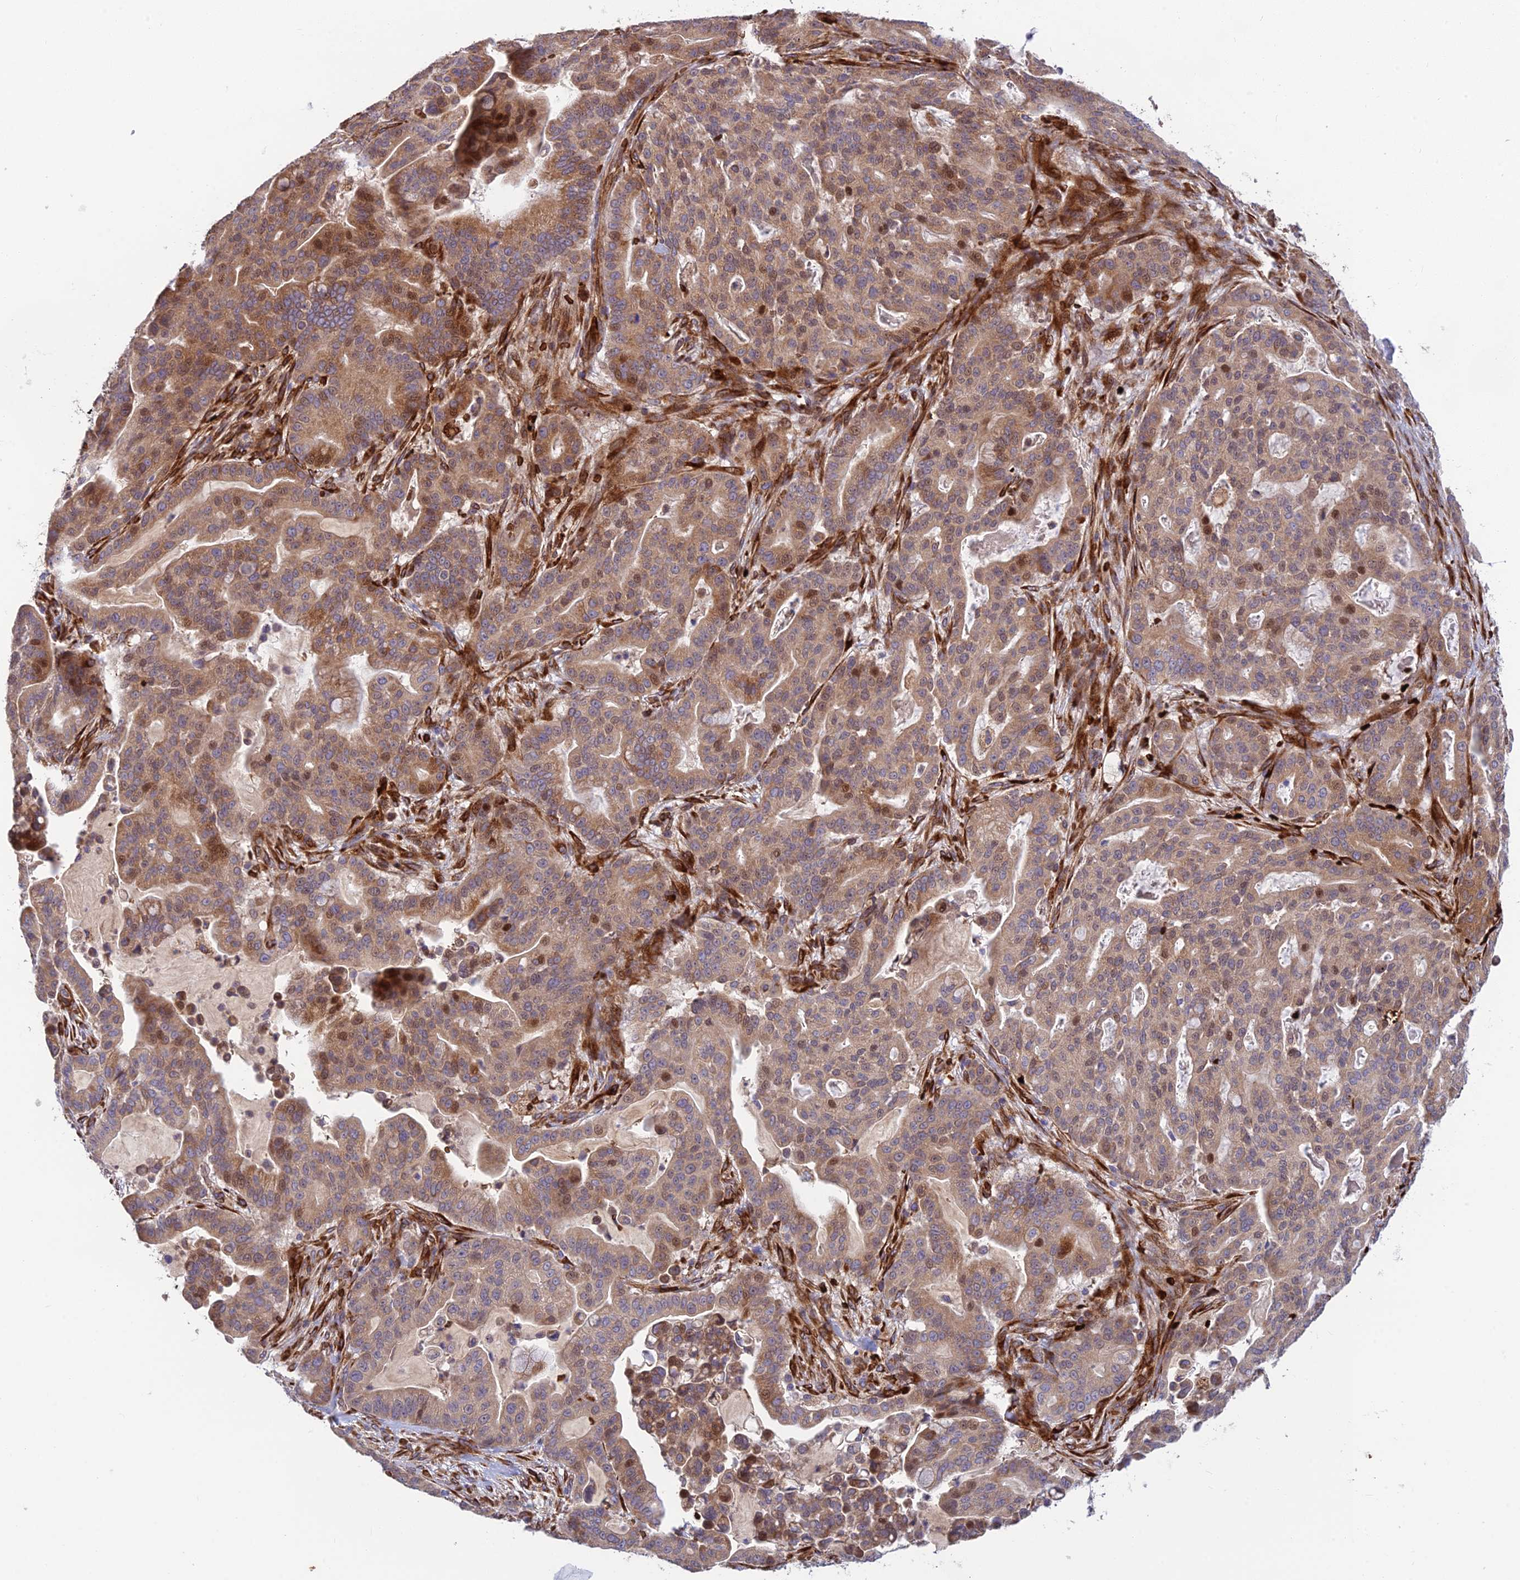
{"staining": {"intensity": "moderate", "quantity": ">75%", "location": "cytoplasmic/membranous,nuclear"}, "tissue": "pancreatic cancer", "cell_type": "Tumor cells", "image_type": "cancer", "snomed": [{"axis": "morphology", "description": "Adenocarcinoma, NOS"}, {"axis": "topography", "description": "Pancreas"}], "caption": "Pancreatic adenocarcinoma stained with a protein marker demonstrates moderate staining in tumor cells.", "gene": "UFSP2", "patient": {"sex": "male", "age": 63}}